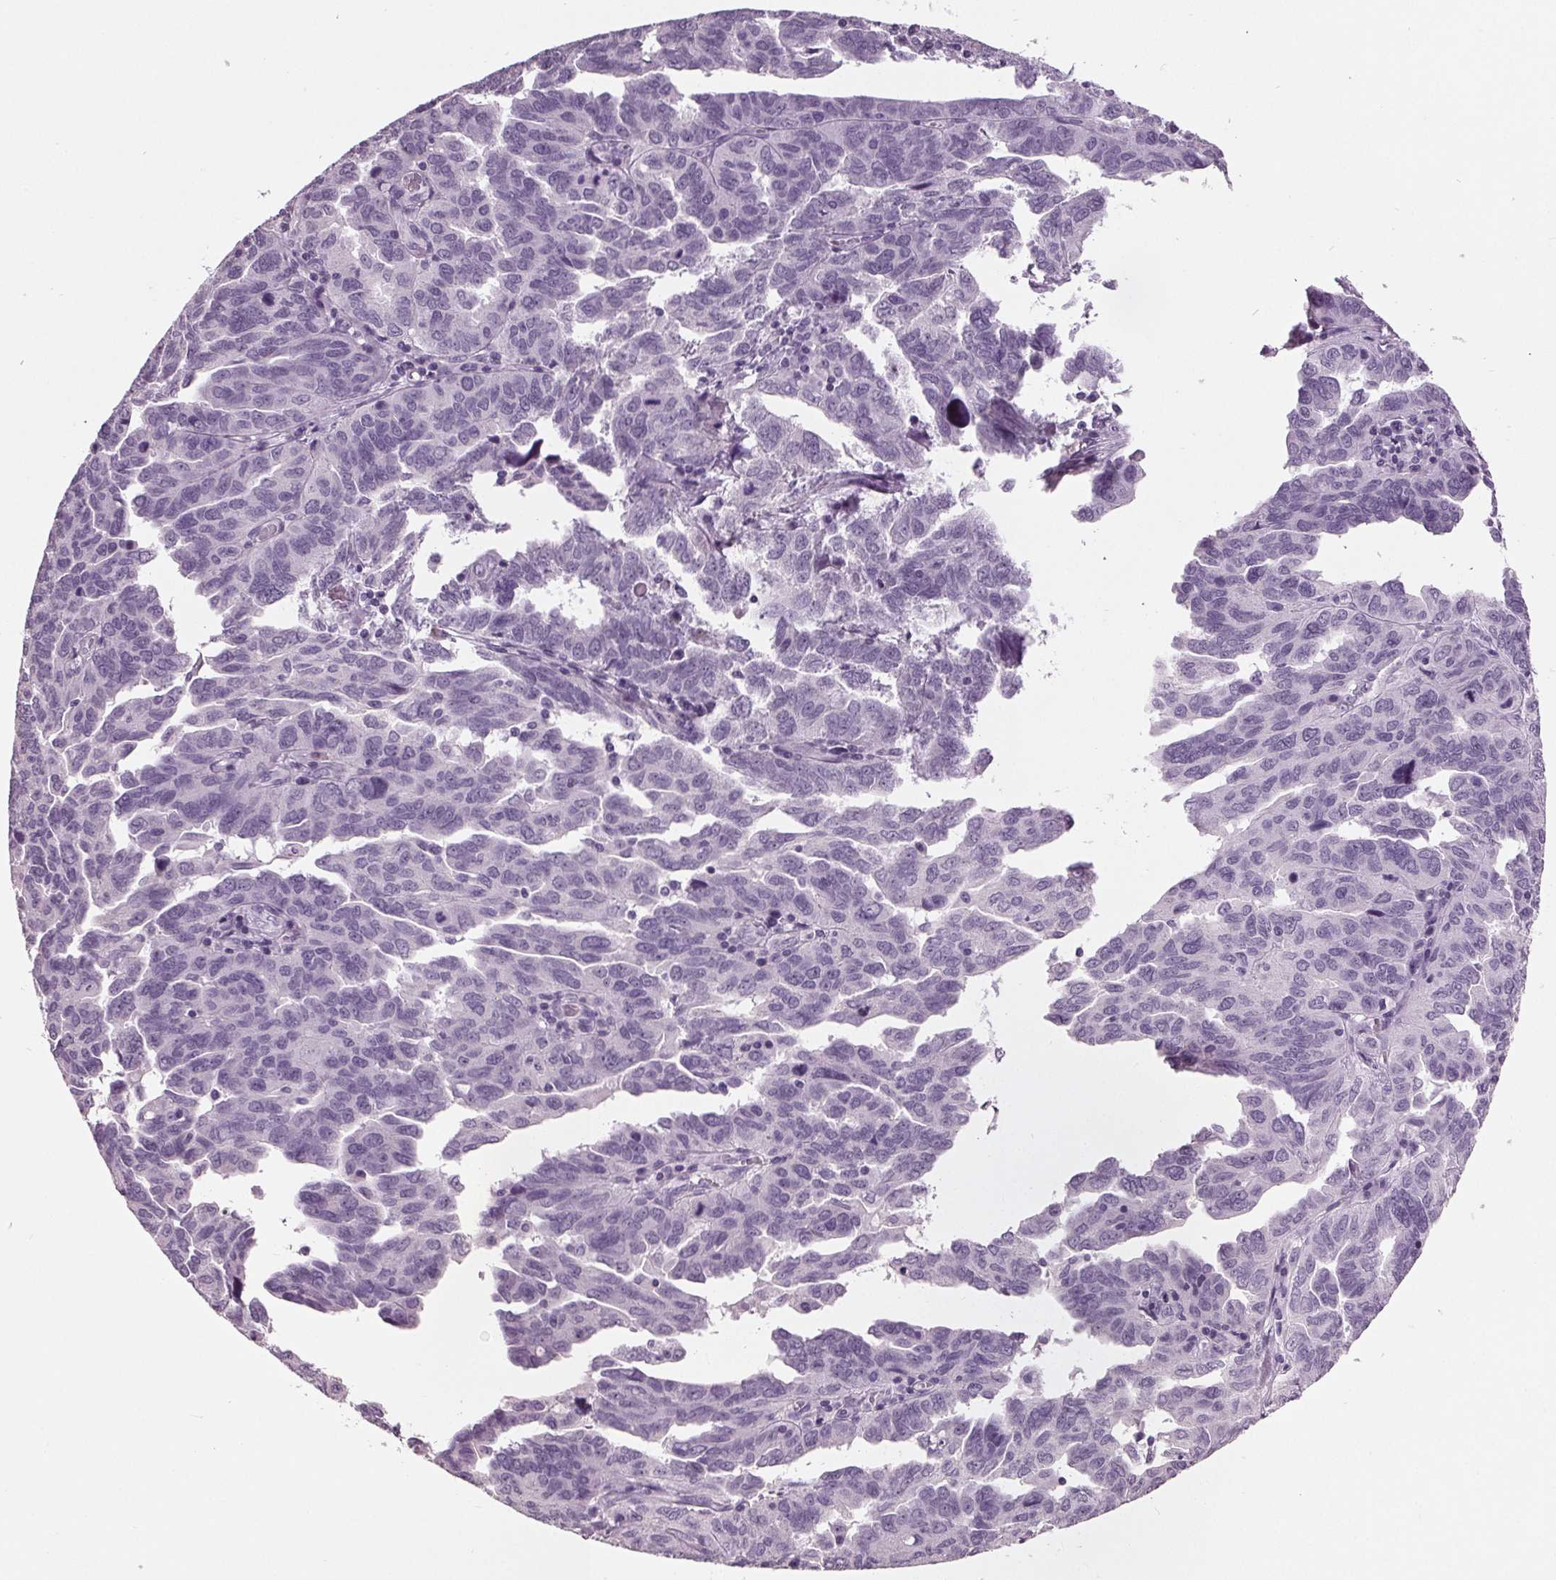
{"staining": {"intensity": "negative", "quantity": "none", "location": "none"}, "tissue": "ovarian cancer", "cell_type": "Tumor cells", "image_type": "cancer", "snomed": [{"axis": "morphology", "description": "Cystadenocarcinoma, serous, NOS"}, {"axis": "topography", "description": "Ovary"}], "caption": "This is a histopathology image of immunohistochemistry staining of serous cystadenocarcinoma (ovarian), which shows no positivity in tumor cells.", "gene": "AMBP", "patient": {"sex": "female", "age": 64}}